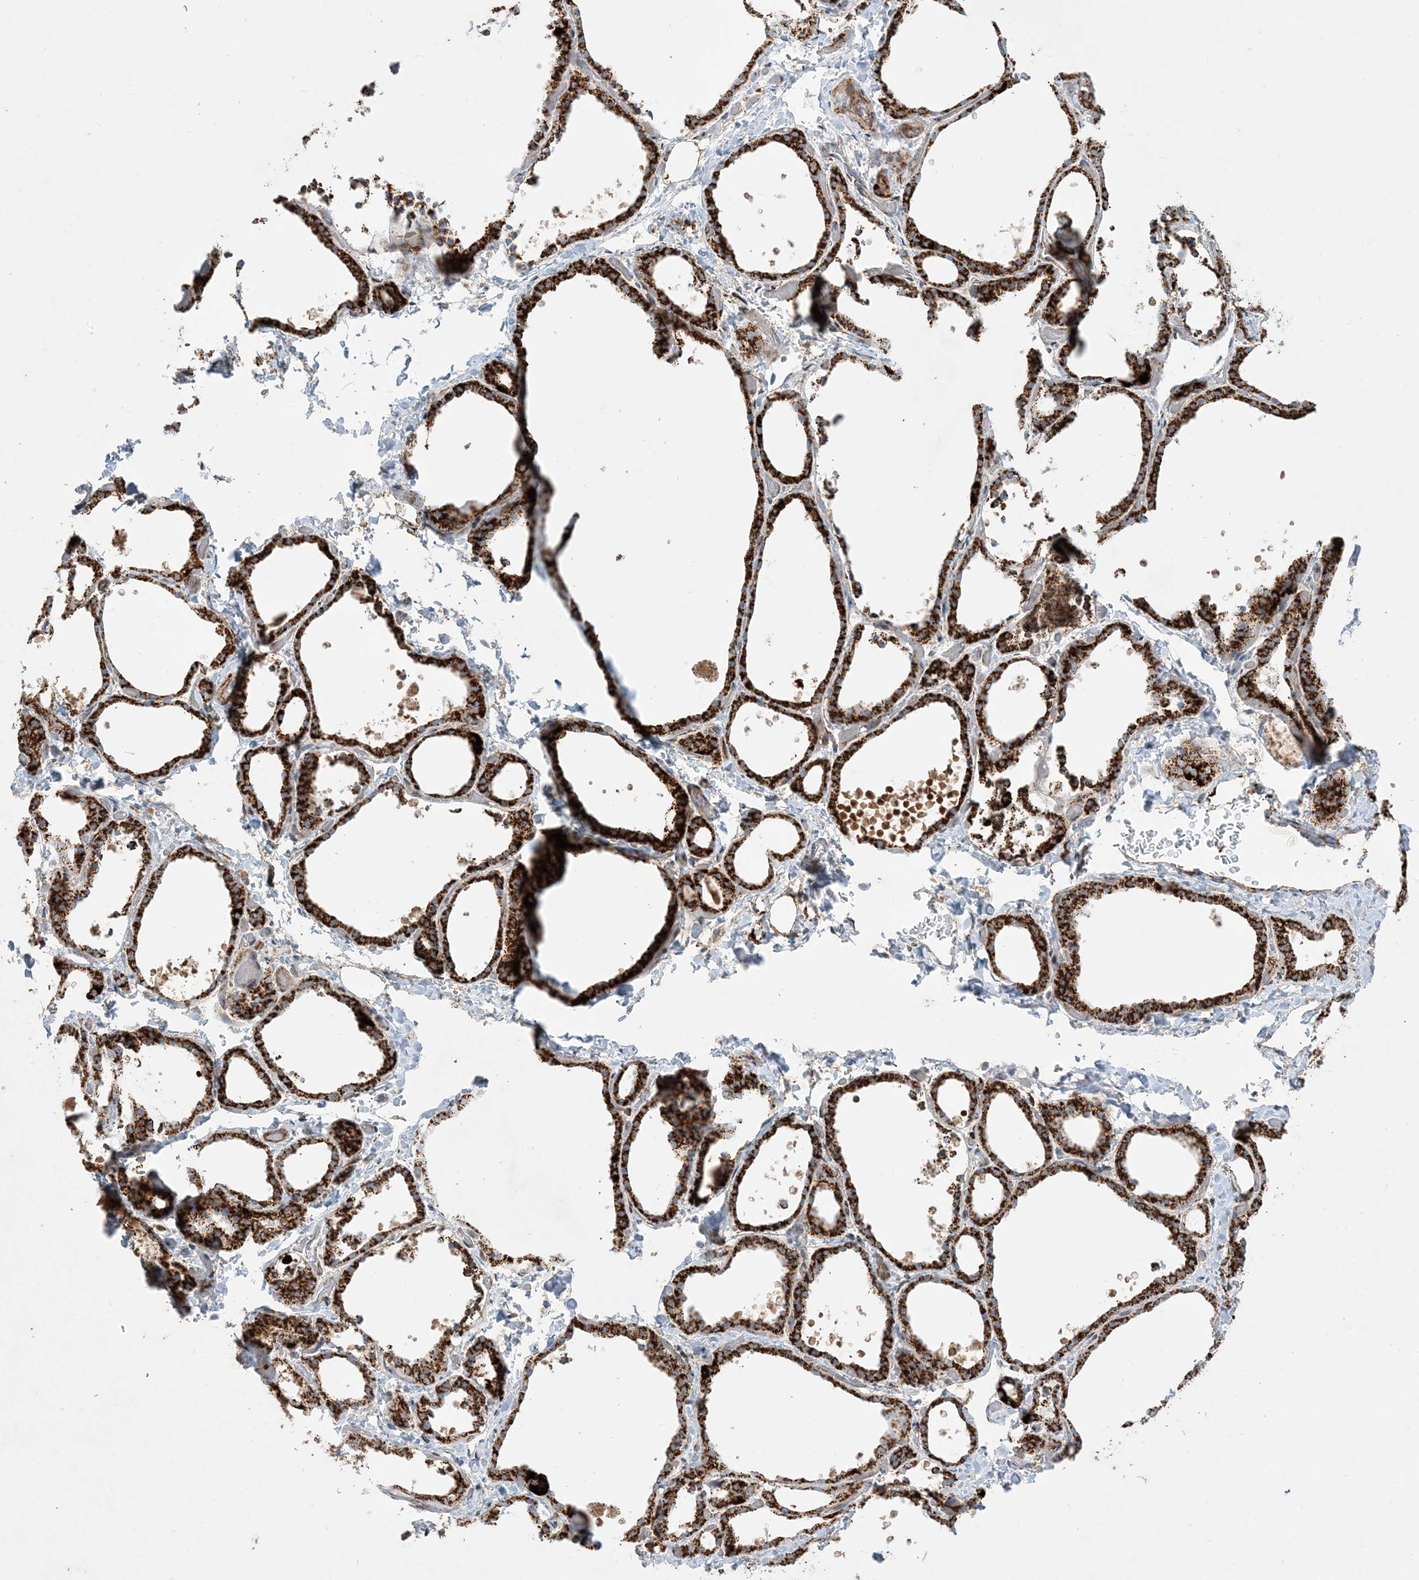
{"staining": {"intensity": "strong", "quantity": ">75%", "location": "cytoplasmic/membranous"}, "tissue": "thyroid gland", "cell_type": "Glandular cells", "image_type": "normal", "snomed": [{"axis": "morphology", "description": "Normal tissue, NOS"}, {"axis": "topography", "description": "Thyroid gland"}], "caption": "High-power microscopy captured an immunohistochemistry image of benign thyroid gland, revealing strong cytoplasmic/membranous expression in approximately >75% of glandular cells.", "gene": "NDUFAF3", "patient": {"sex": "female", "age": 44}}